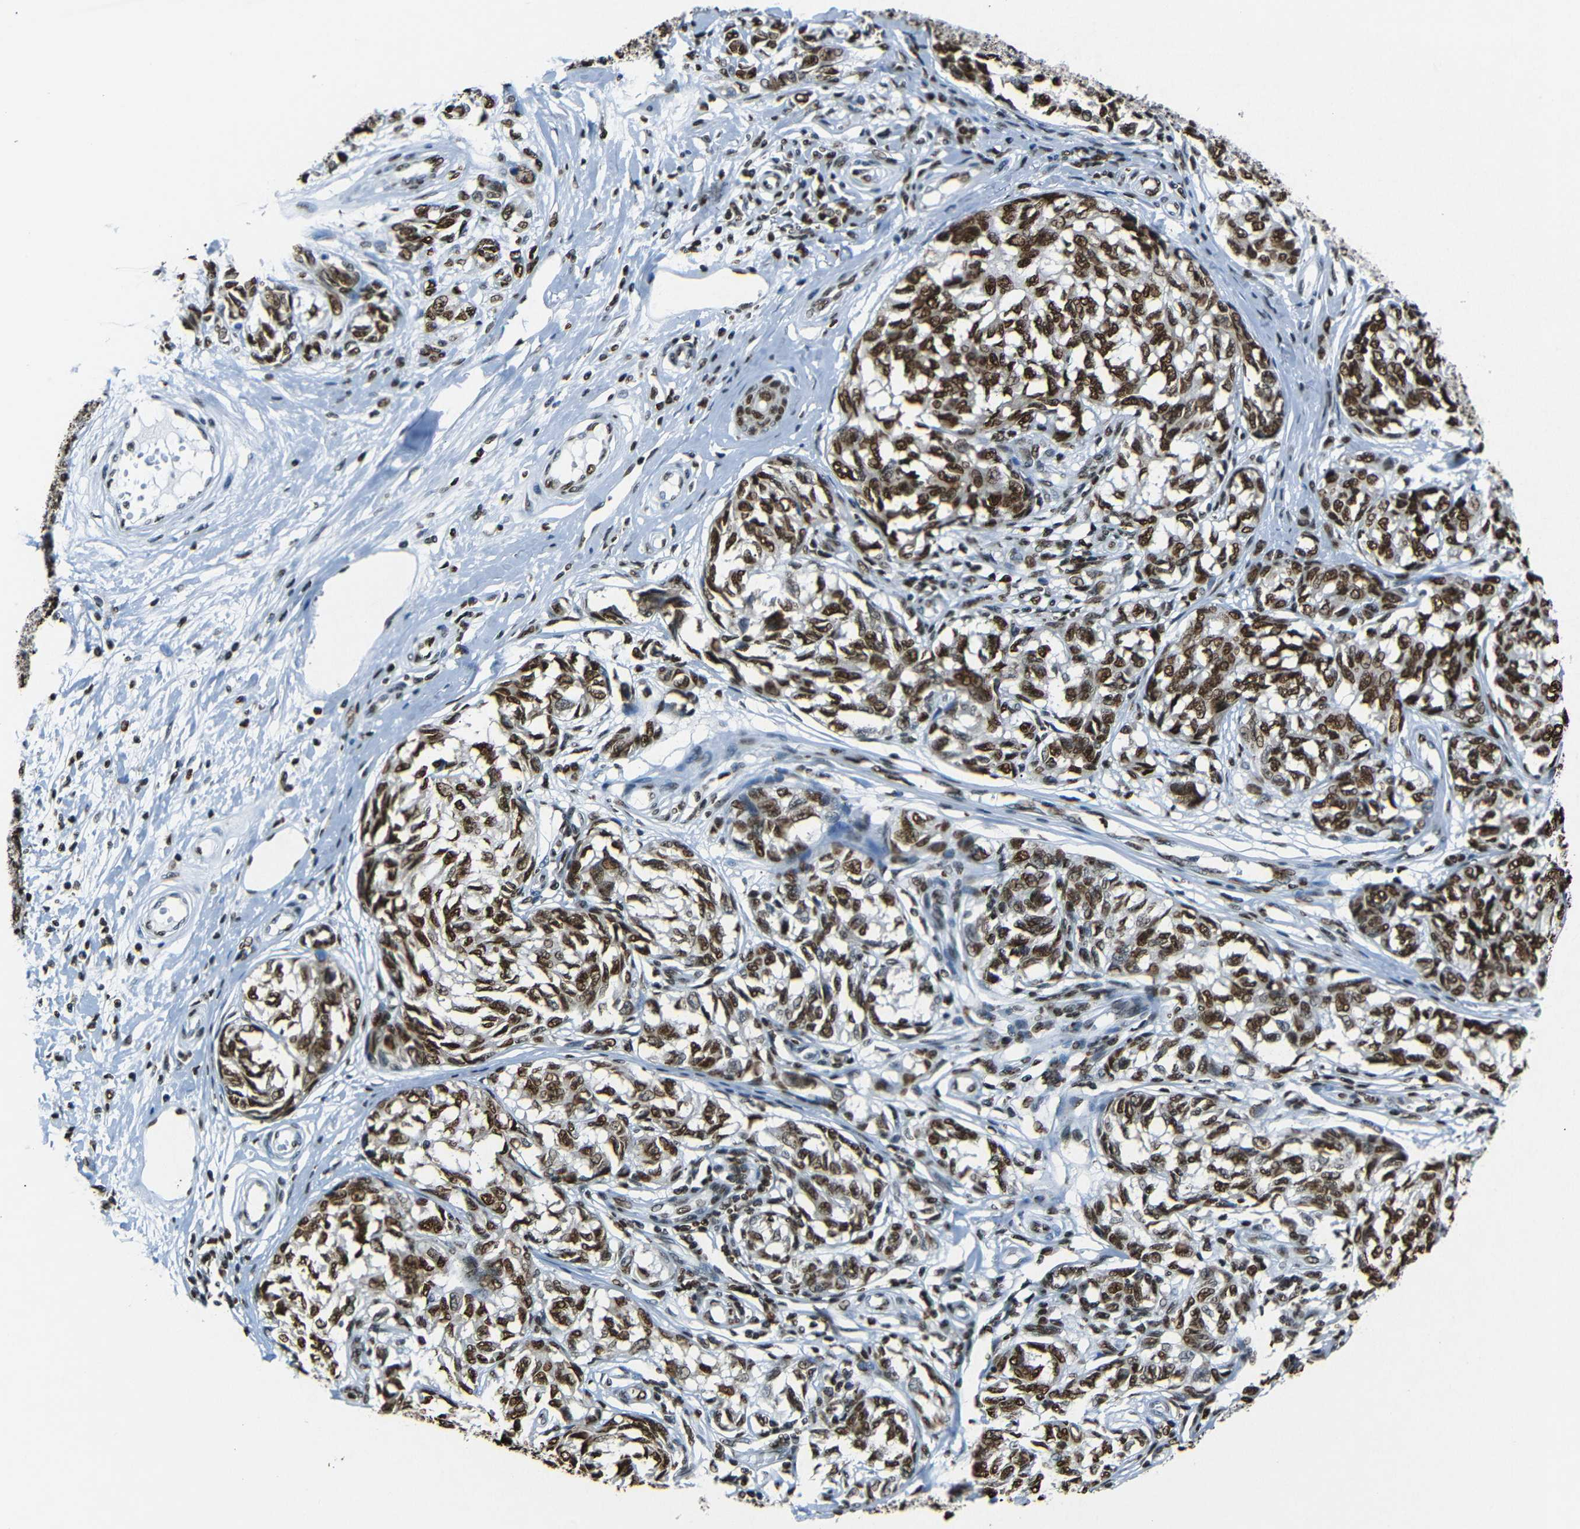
{"staining": {"intensity": "strong", "quantity": ">75%", "location": "cytoplasmic/membranous,nuclear"}, "tissue": "melanoma", "cell_type": "Tumor cells", "image_type": "cancer", "snomed": [{"axis": "morphology", "description": "Malignant melanoma, NOS"}, {"axis": "topography", "description": "Skin"}], "caption": "Malignant melanoma was stained to show a protein in brown. There is high levels of strong cytoplasmic/membranous and nuclear positivity in approximately >75% of tumor cells.", "gene": "HMGN1", "patient": {"sex": "female", "age": 64}}